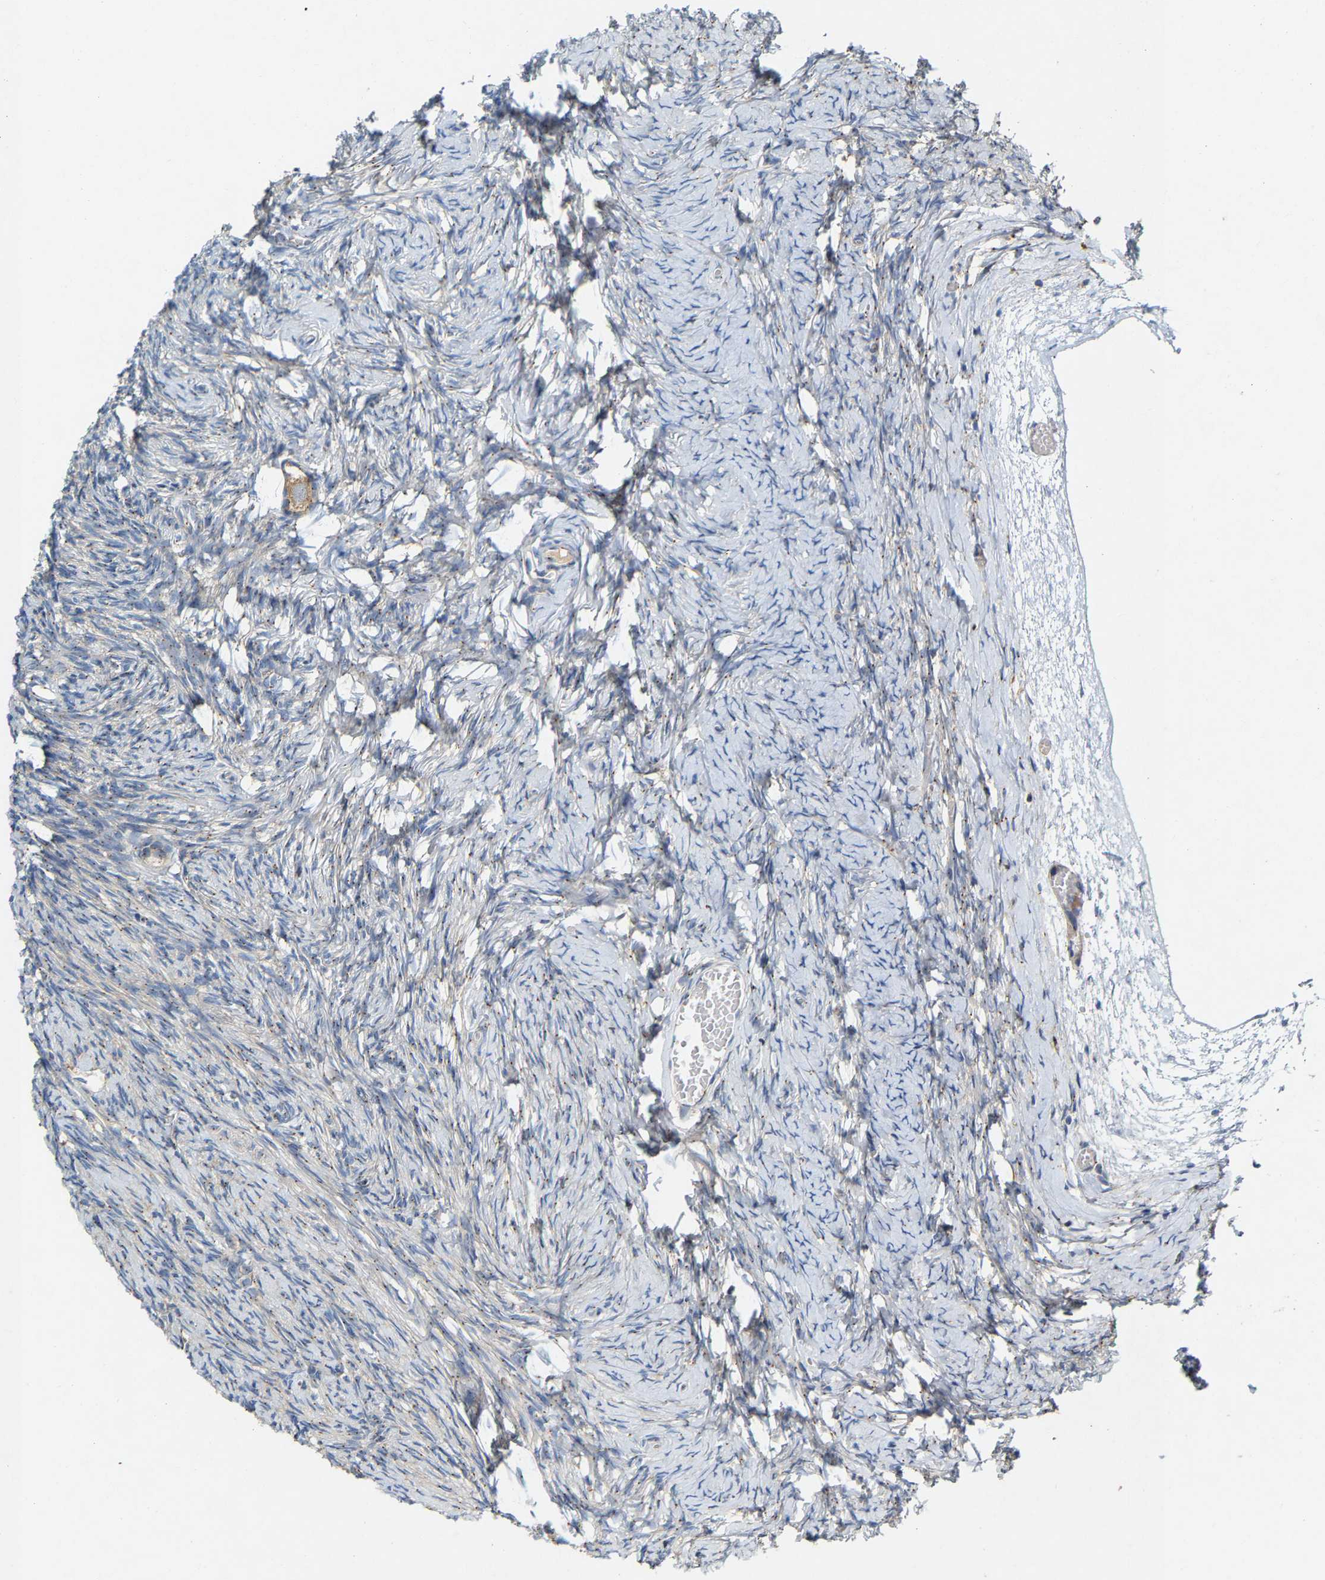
{"staining": {"intensity": "weak", "quantity": ">75%", "location": "cytoplasmic/membranous"}, "tissue": "ovary", "cell_type": "Follicle cells", "image_type": "normal", "snomed": [{"axis": "morphology", "description": "Normal tissue, NOS"}, {"axis": "topography", "description": "Ovary"}], "caption": "A low amount of weak cytoplasmic/membranous expression is identified in about >75% of follicle cells in benign ovary. Using DAB (brown) and hematoxylin (blue) stains, captured at high magnification using brightfield microscopy.", "gene": "PCNT", "patient": {"sex": "female", "age": 27}}